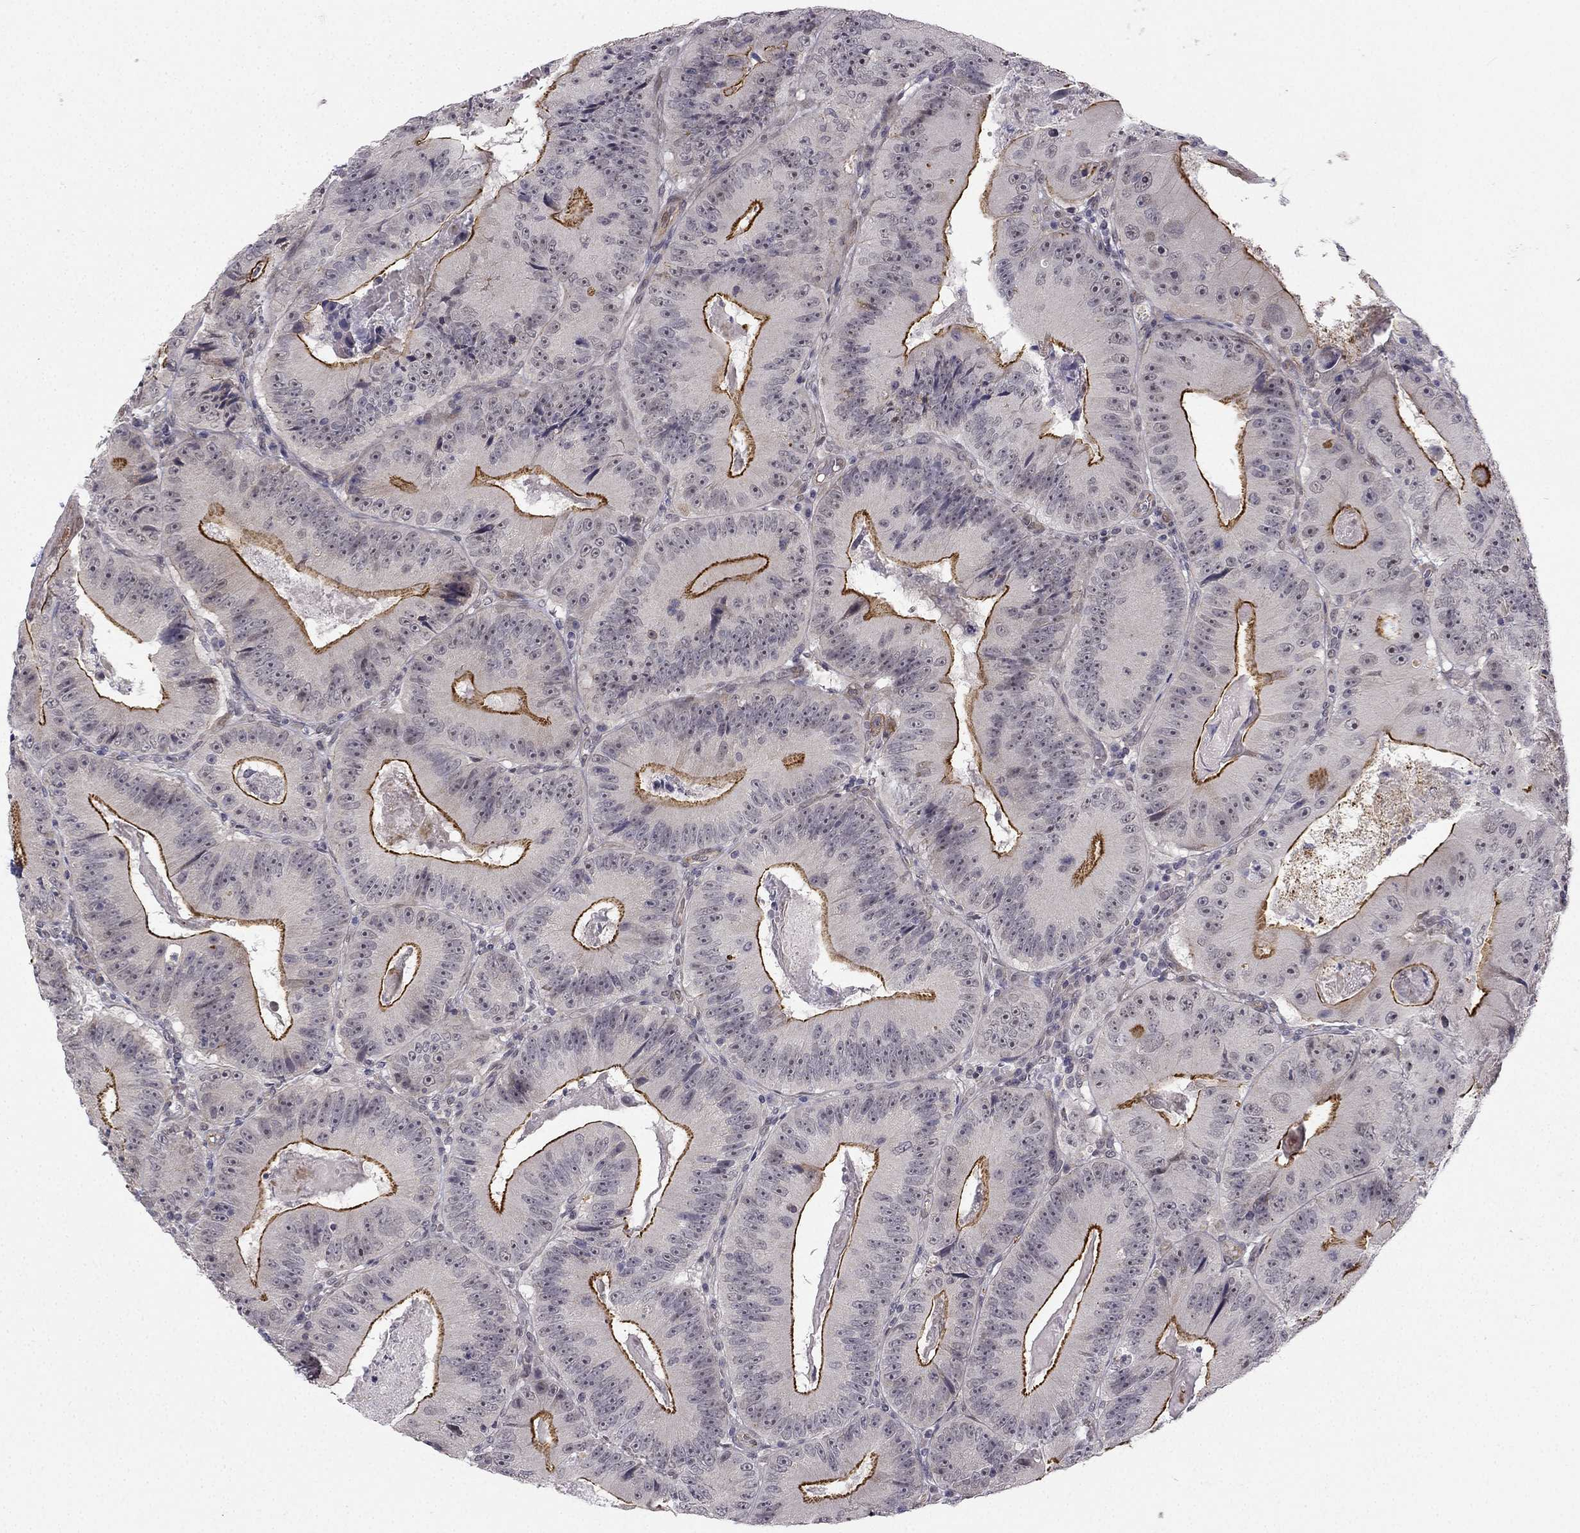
{"staining": {"intensity": "strong", "quantity": "<25%", "location": "cytoplasmic/membranous"}, "tissue": "colorectal cancer", "cell_type": "Tumor cells", "image_type": "cancer", "snomed": [{"axis": "morphology", "description": "Adenocarcinoma, NOS"}, {"axis": "topography", "description": "Colon"}], "caption": "The micrograph shows a brown stain indicating the presence of a protein in the cytoplasmic/membranous of tumor cells in adenocarcinoma (colorectal). Immunohistochemistry stains the protein of interest in brown and the nuclei are stained blue.", "gene": "CHST8", "patient": {"sex": "female", "age": 86}}